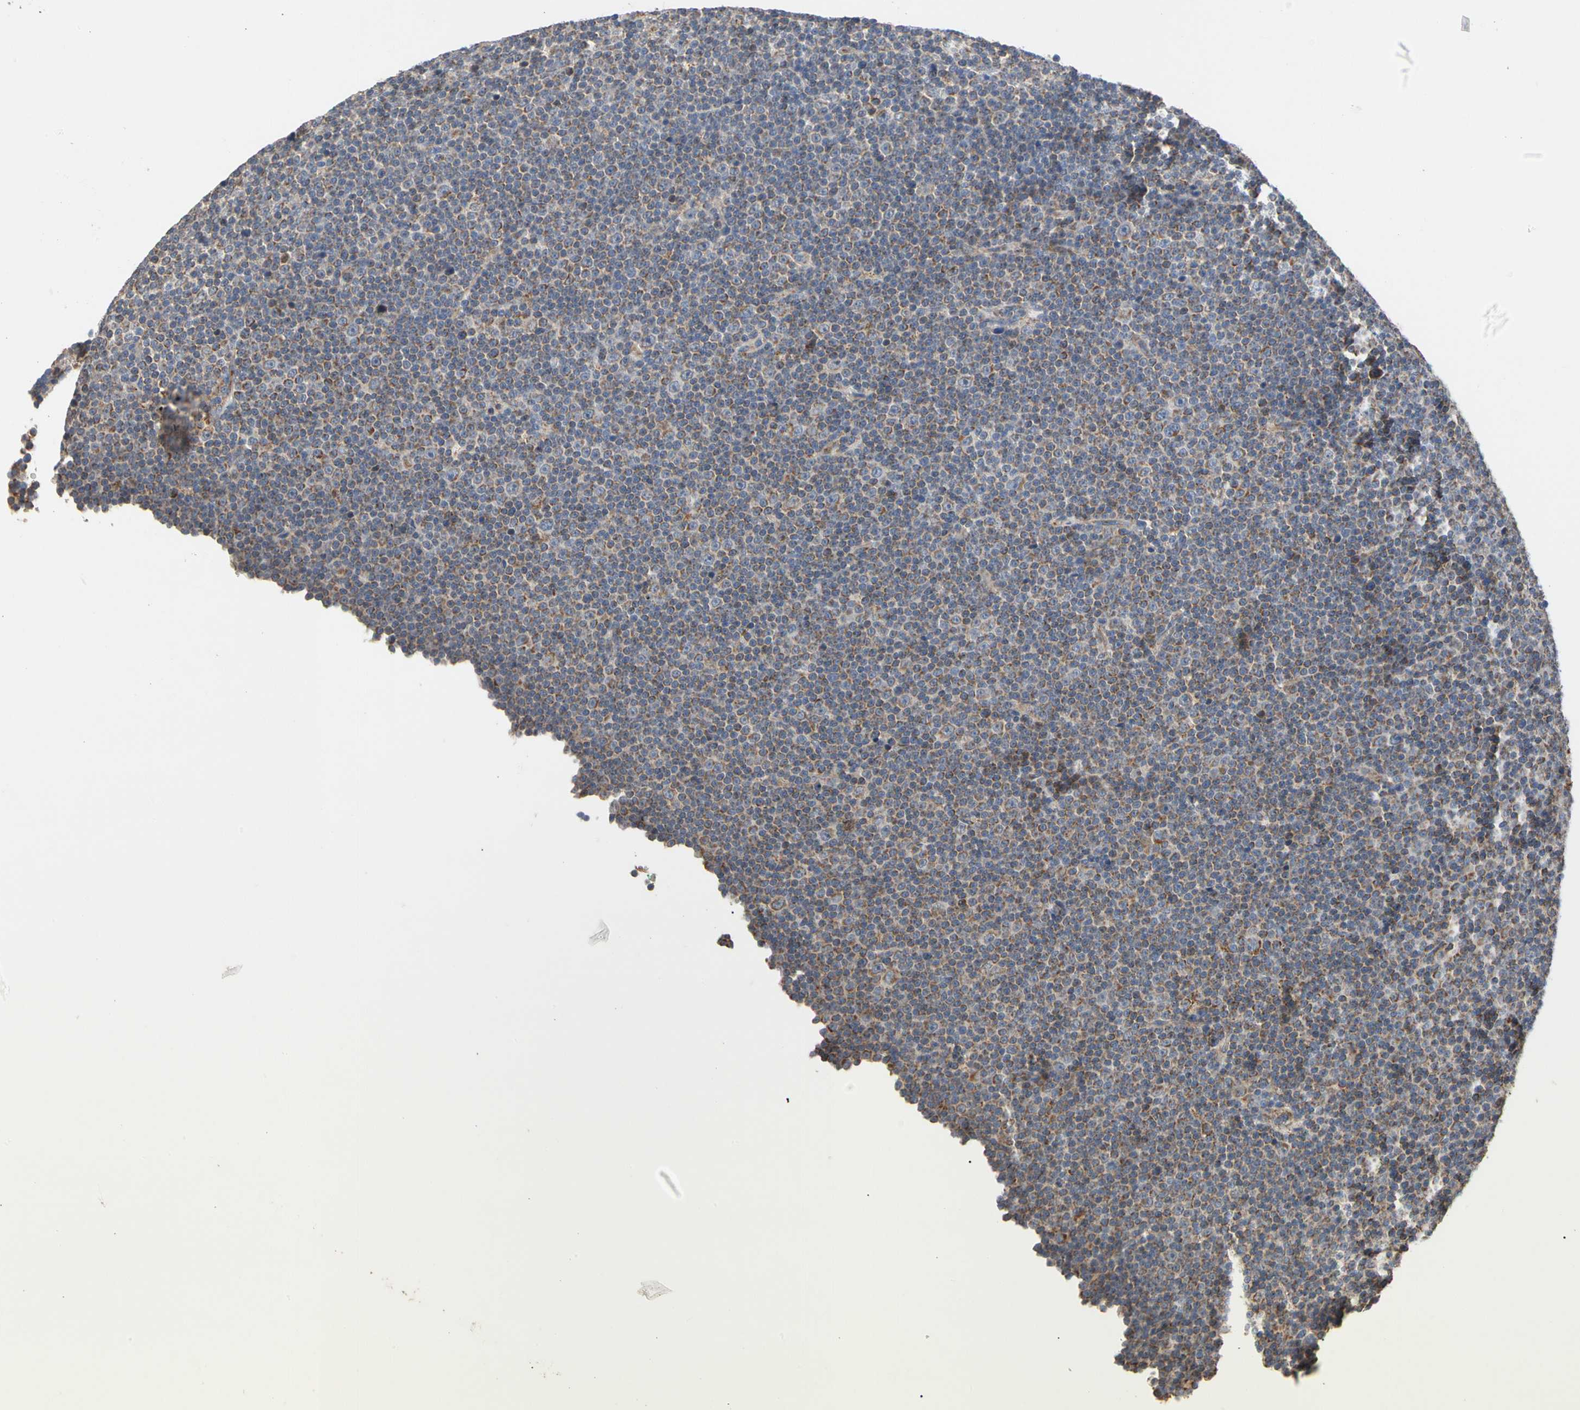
{"staining": {"intensity": "weak", "quantity": ">75%", "location": "cytoplasmic/membranous"}, "tissue": "lymphoma", "cell_type": "Tumor cells", "image_type": "cancer", "snomed": [{"axis": "morphology", "description": "Malignant lymphoma, non-Hodgkin's type, Low grade"}, {"axis": "topography", "description": "Lymph node"}], "caption": "High-magnification brightfield microscopy of low-grade malignant lymphoma, non-Hodgkin's type stained with DAB (brown) and counterstained with hematoxylin (blue). tumor cells exhibit weak cytoplasmic/membranous staining is seen in approximately>75% of cells.", "gene": "GPD2", "patient": {"sex": "female", "age": 67}}